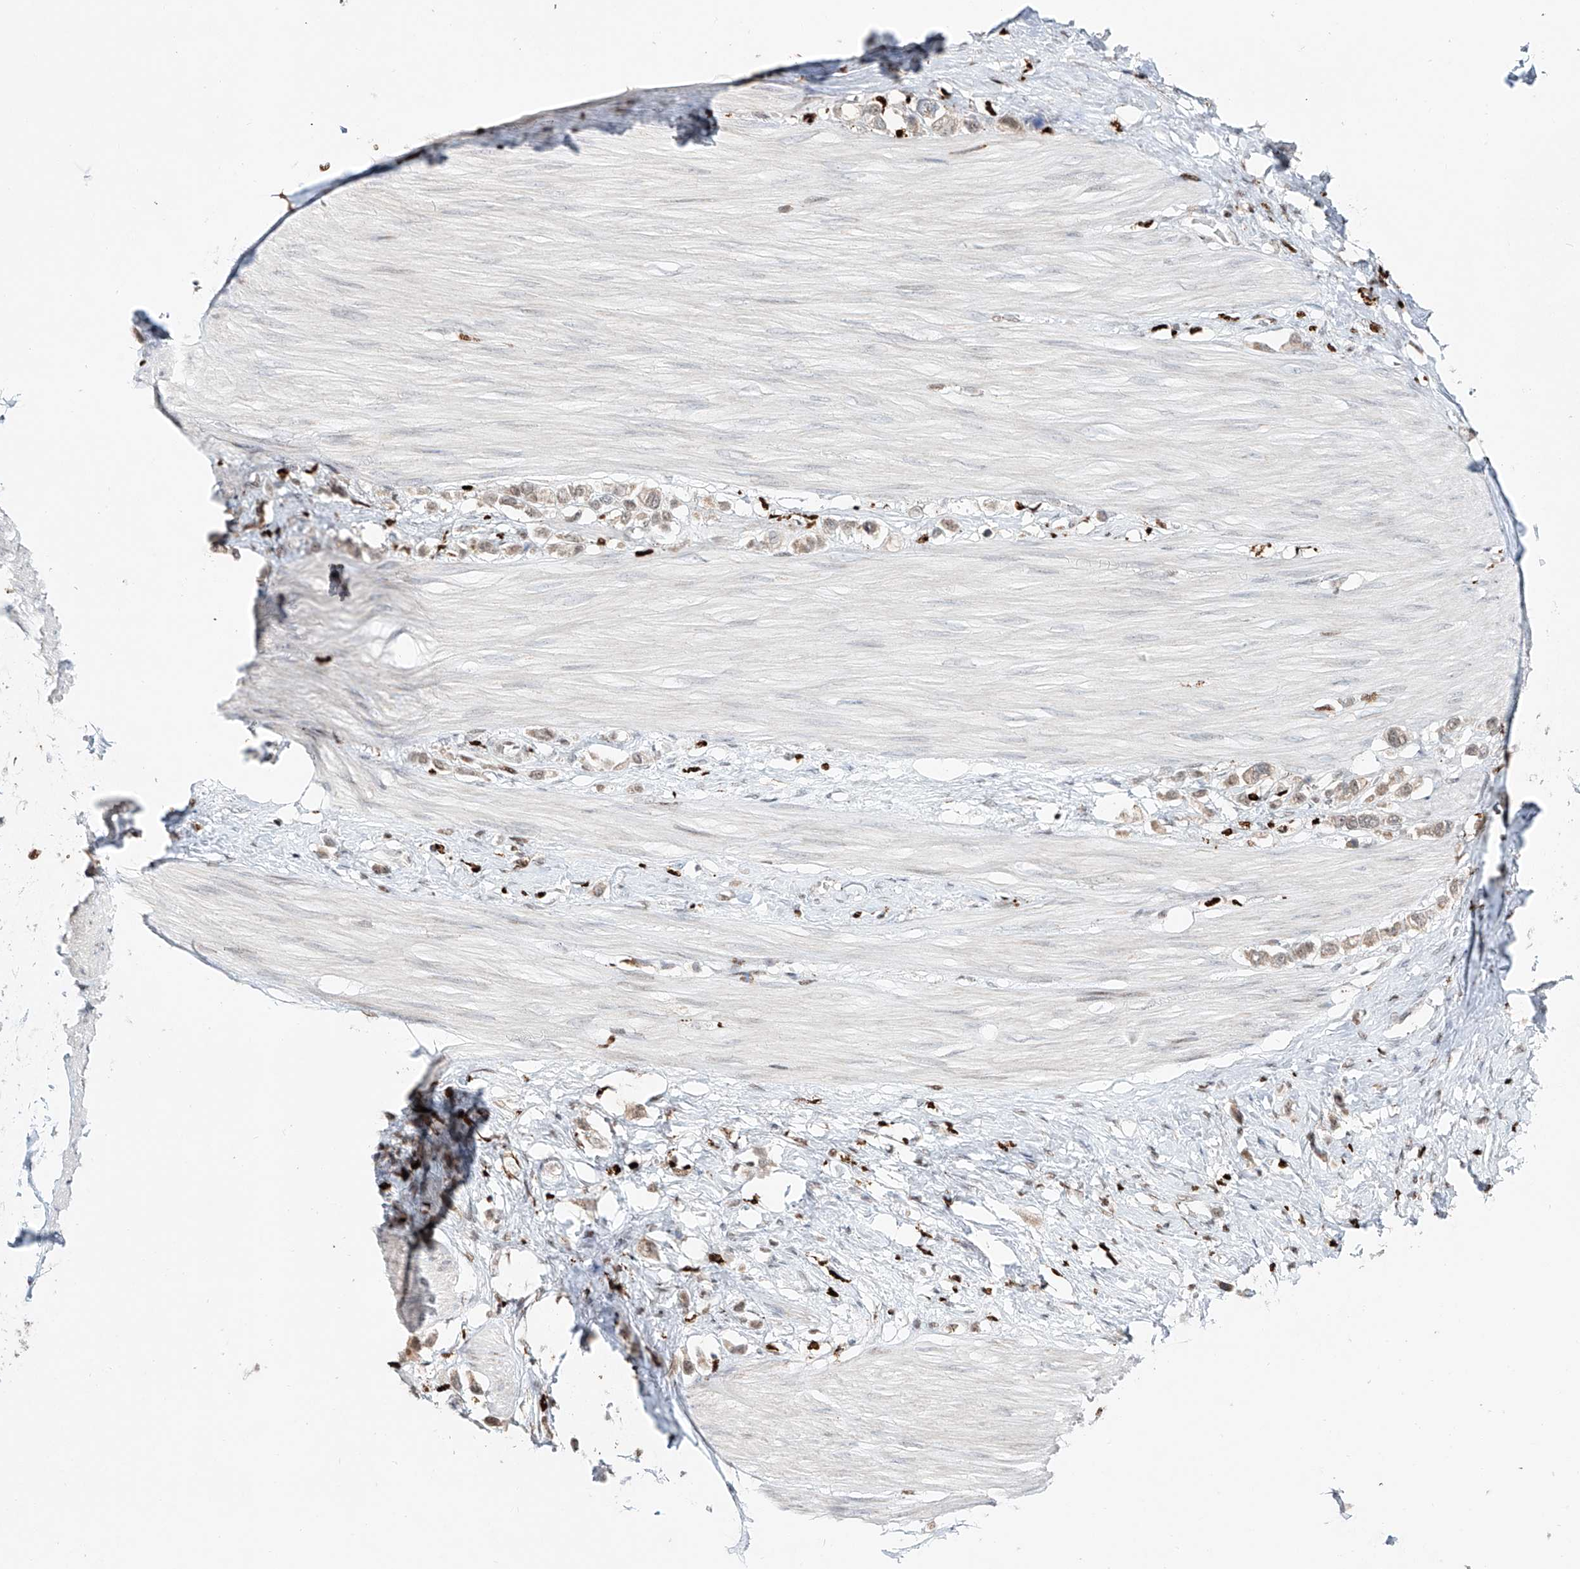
{"staining": {"intensity": "weak", "quantity": "<25%", "location": "cytoplasmic/membranous"}, "tissue": "stomach cancer", "cell_type": "Tumor cells", "image_type": "cancer", "snomed": [{"axis": "morphology", "description": "Adenocarcinoma, NOS"}, {"axis": "topography", "description": "Stomach"}], "caption": "The IHC micrograph has no significant staining in tumor cells of stomach cancer tissue.", "gene": "DZIP1L", "patient": {"sex": "female", "age": 65}}